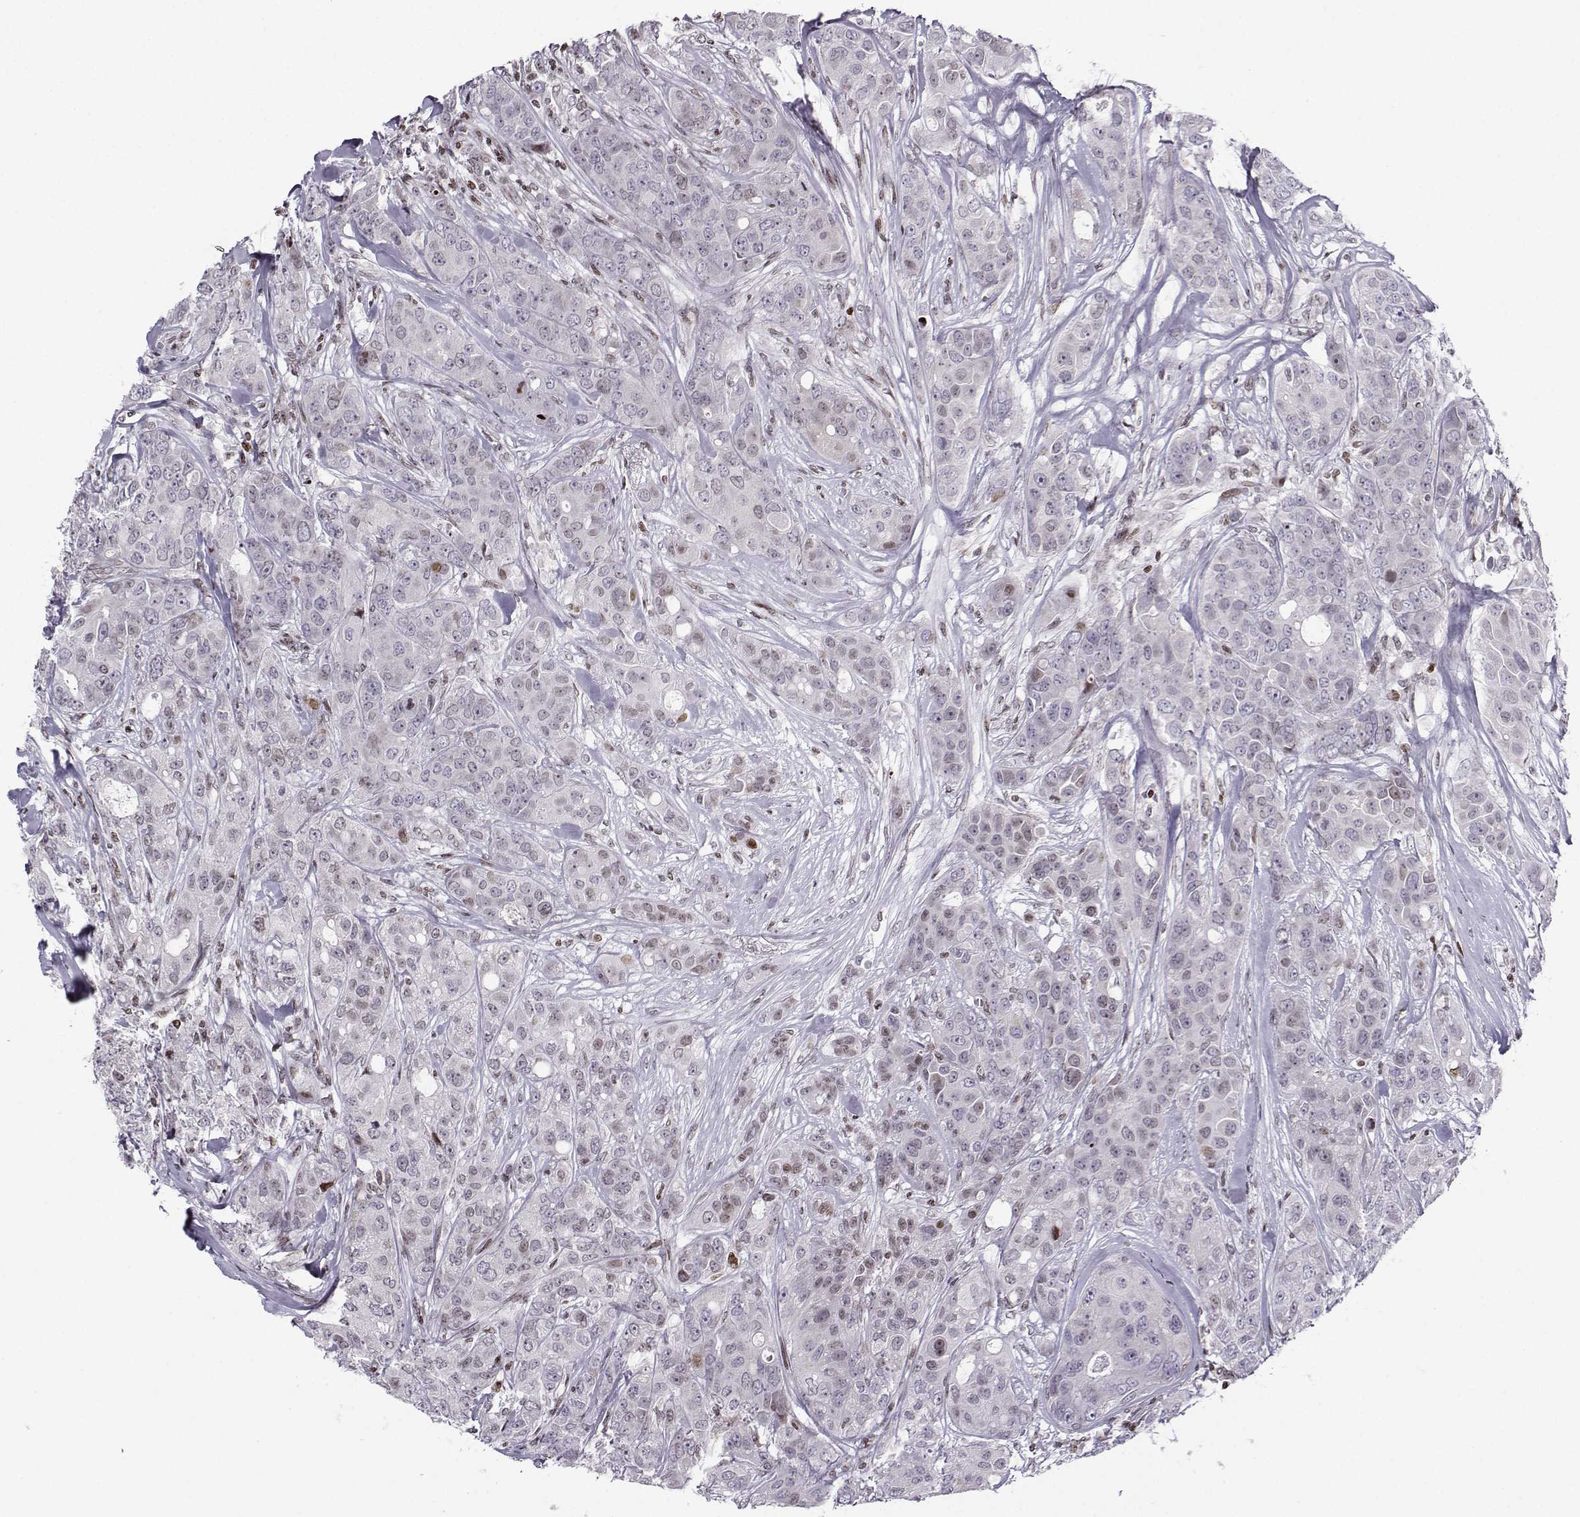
{"staining": {"intensity": "moderate", "quantity": "<25%", "location": "nuclear"}, "tissue": "breast cancer", "cell_type": "Tumor cells", "image_type": "cancer", "snomed": [{"axis": "morphology", "description": "Duct carcinoma"}, {"axis": "topography", "description": "Breast"}], "caption": "This is a photomicrograph of immunohistochemistry staining of breast cancer (infiltrating ductal carcinoma), which shows moderate staining in the nuclear of tumor cells.", "gene": "ZNF19", "patient": {"sex": "female", "age": 43}}